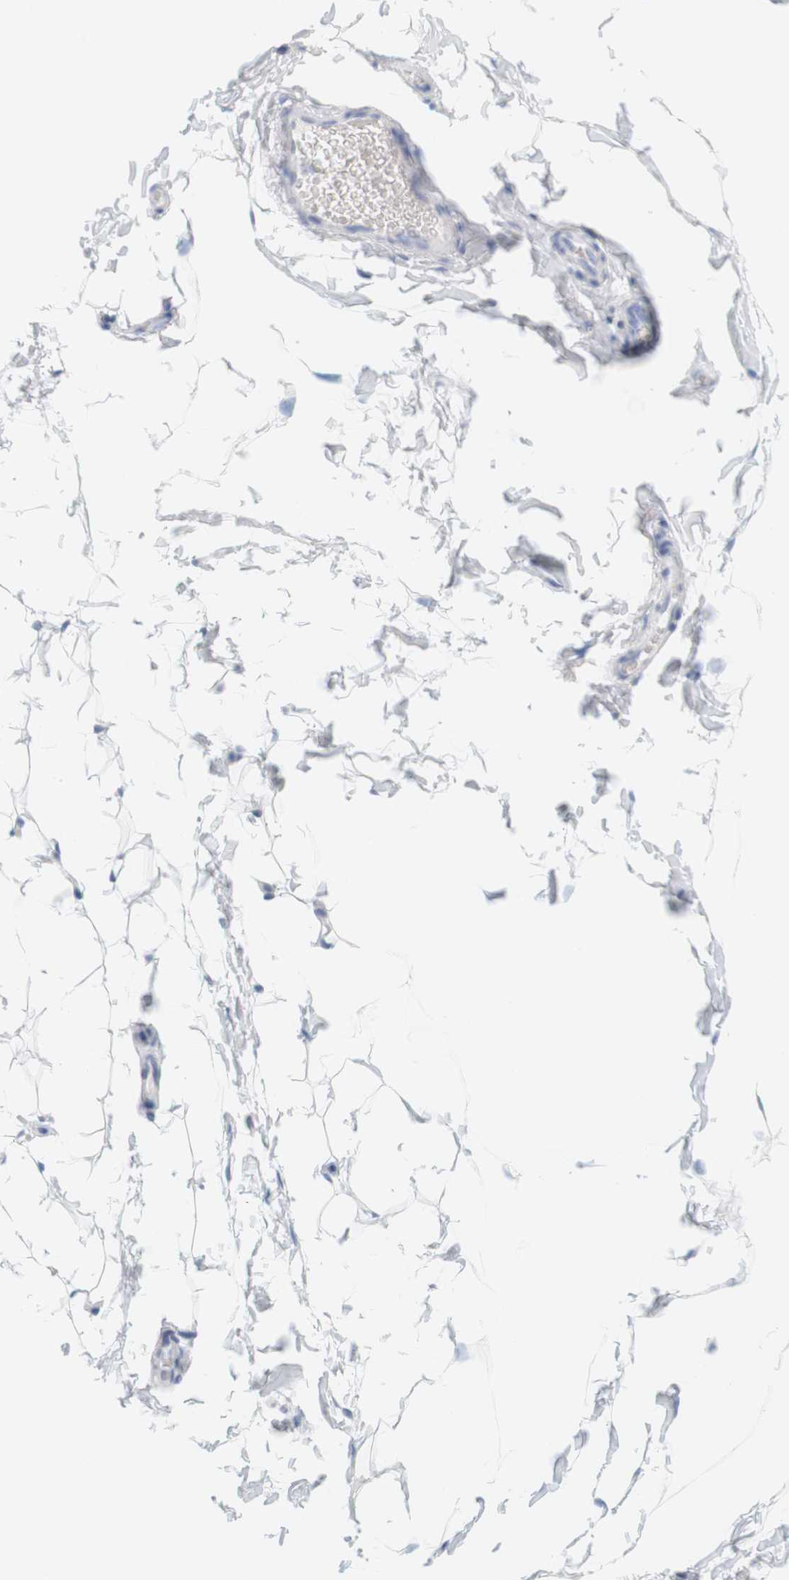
{"staining": {"intensity": "negative", "quantity": "none", "location": "none"}, "tissue": "adipose tissue", "cell_type": "Adipocytes", "image_type": "normal", "snomed": [{"axis": "morphology", "description": "Normal tissue, NOS"}, {"axis": "topography", "description": "Soft tissue"}], "caption": "Immunohistochemistry (IHC) histopathology image of unremarkable adipose tissue: adipose tissue stained with DAB reveals no significant protein expression in adipocytes. The staining is performed using DAB brown chromogen with nuclei counter-stained in using hematoxylin.", "gene": "OPRM1", "patient": {"sex": "male", "age": 26}}